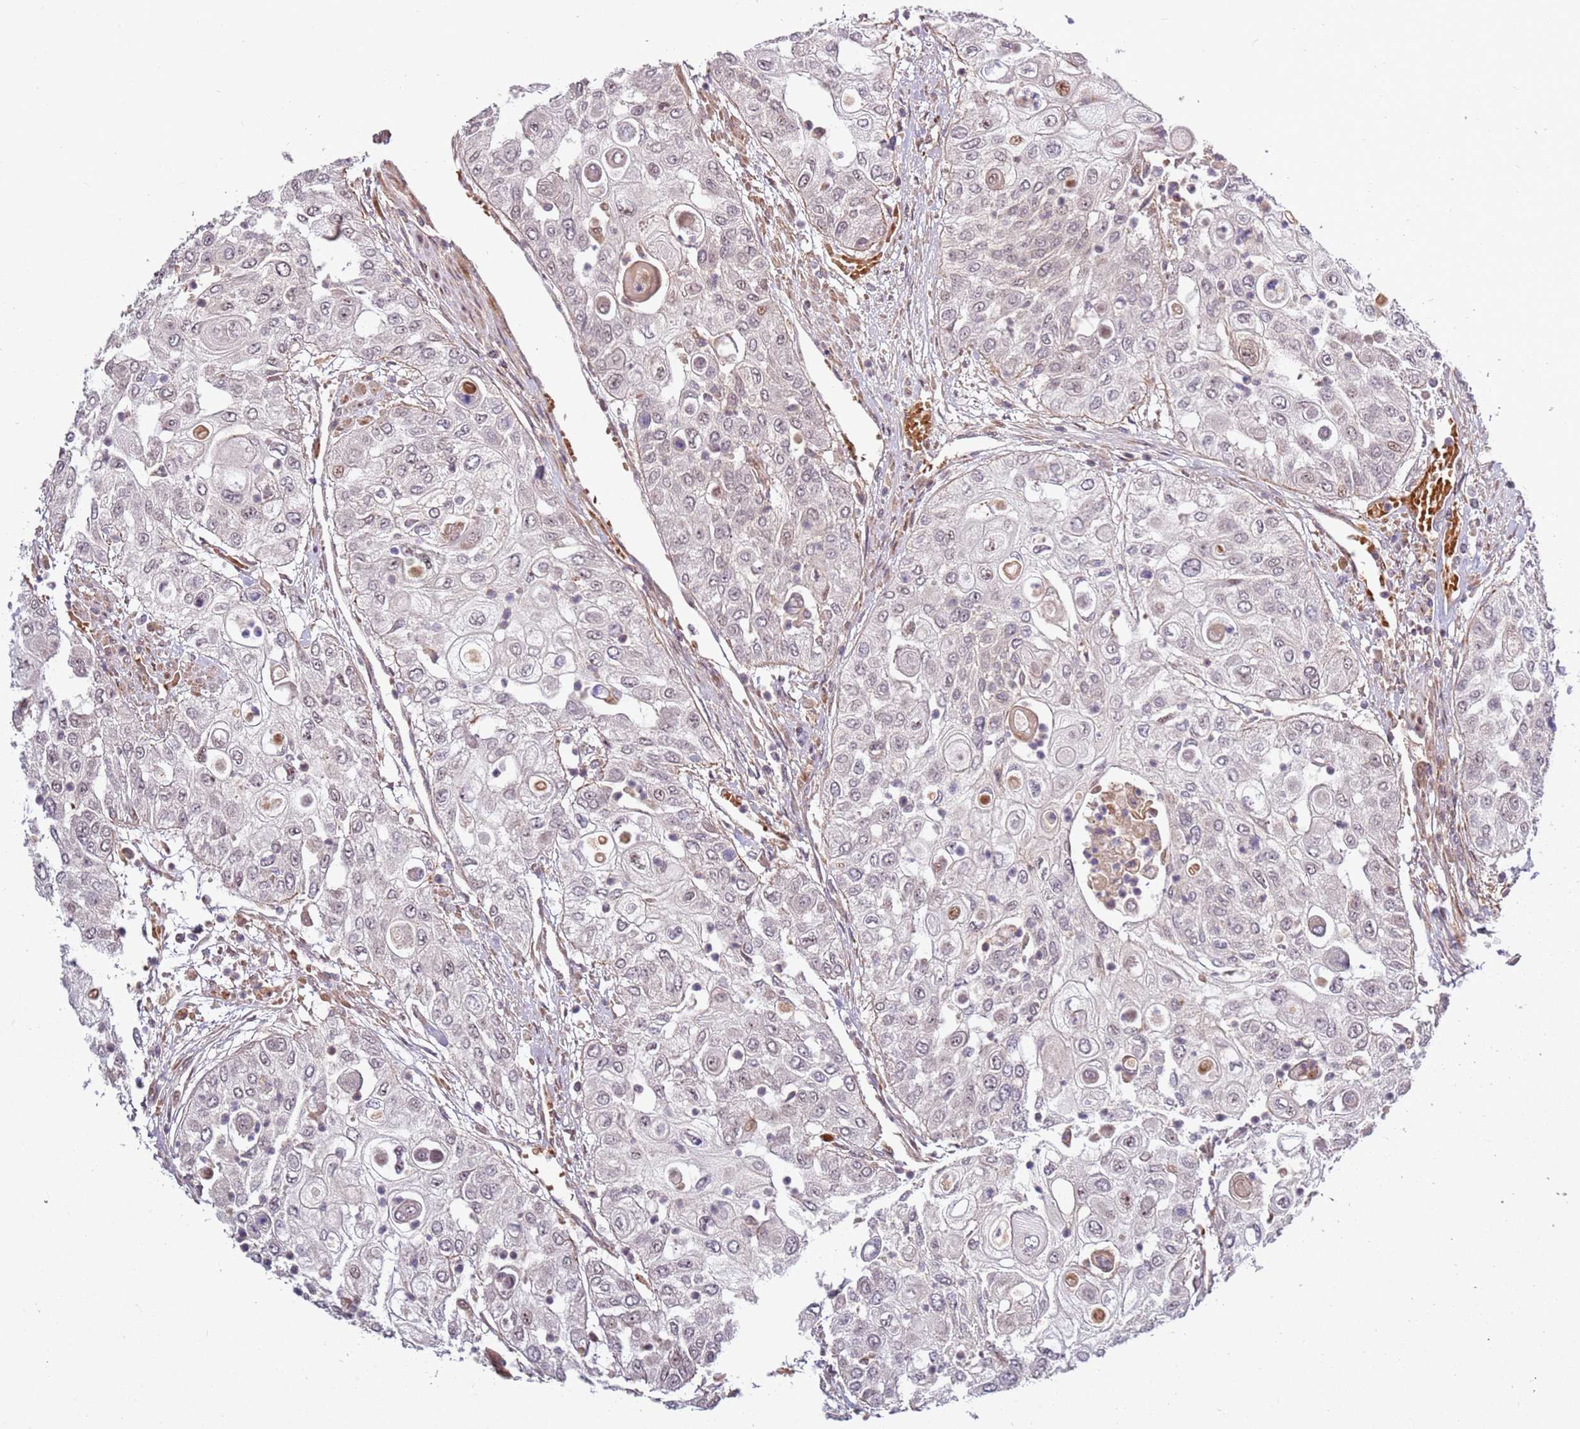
{"staining": {"intensity": "weak", "quantity": "<25%", "location": "nuclear"}, "tissue": "urothelial cancer", "cell_type": "Tumor cells", "image_type": "cancer", "snomed": [{"axis": "morphology", "description": "Urothelial carcinoma, High grade"}, {"axis": "topography", "description": "Urinary bladder"}], "caption": "Image shows no significant protein positivity in tumor cells of urothelial carcinoma (high-grade). (Brightfield microscopy of DAB IHC at high magnification).", "gene": "RHBDL1", "patient": {"sex": "female", "age": 79}}